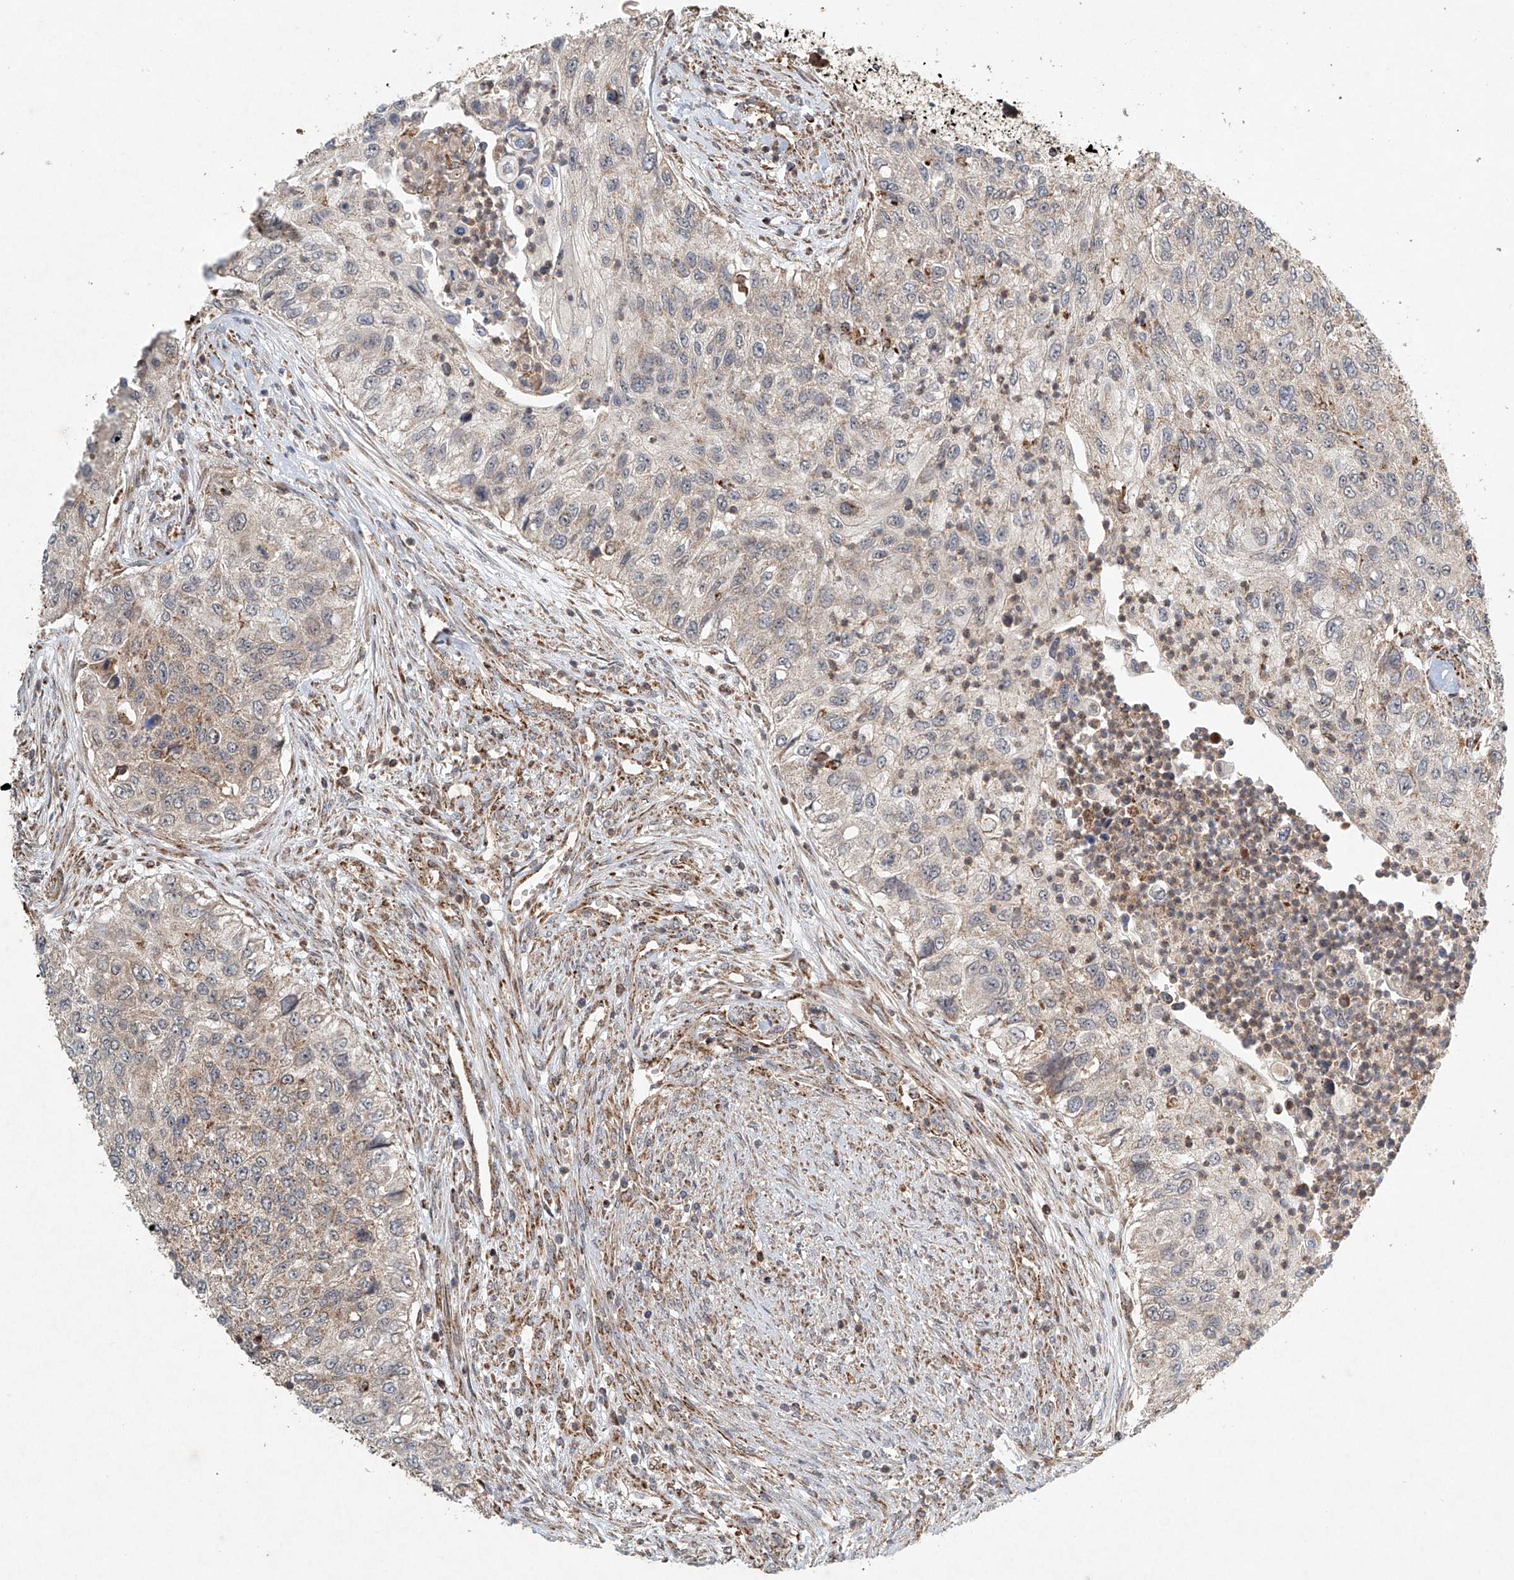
{"staining": {"intensity": "weak", "quantity": "<25%", "location": "cytoplasmic/membranous"}, "tissue": "urothelial cancer", "cell_type": "Tumor cells", "image_type": "cancer", "snomed": [{"axis": "morphology", "description": "Urothelial carcinoma, High grade"}, {"axis": "topography", "description": "Urinary bladder"}], "caption": "Immunohistochemical staining of urothelial carcinoma (high-grade) exhibits no significant staining in tumor cells.", "gene": "DCAF11", "patient": {"sex": "female", "age": 60}}